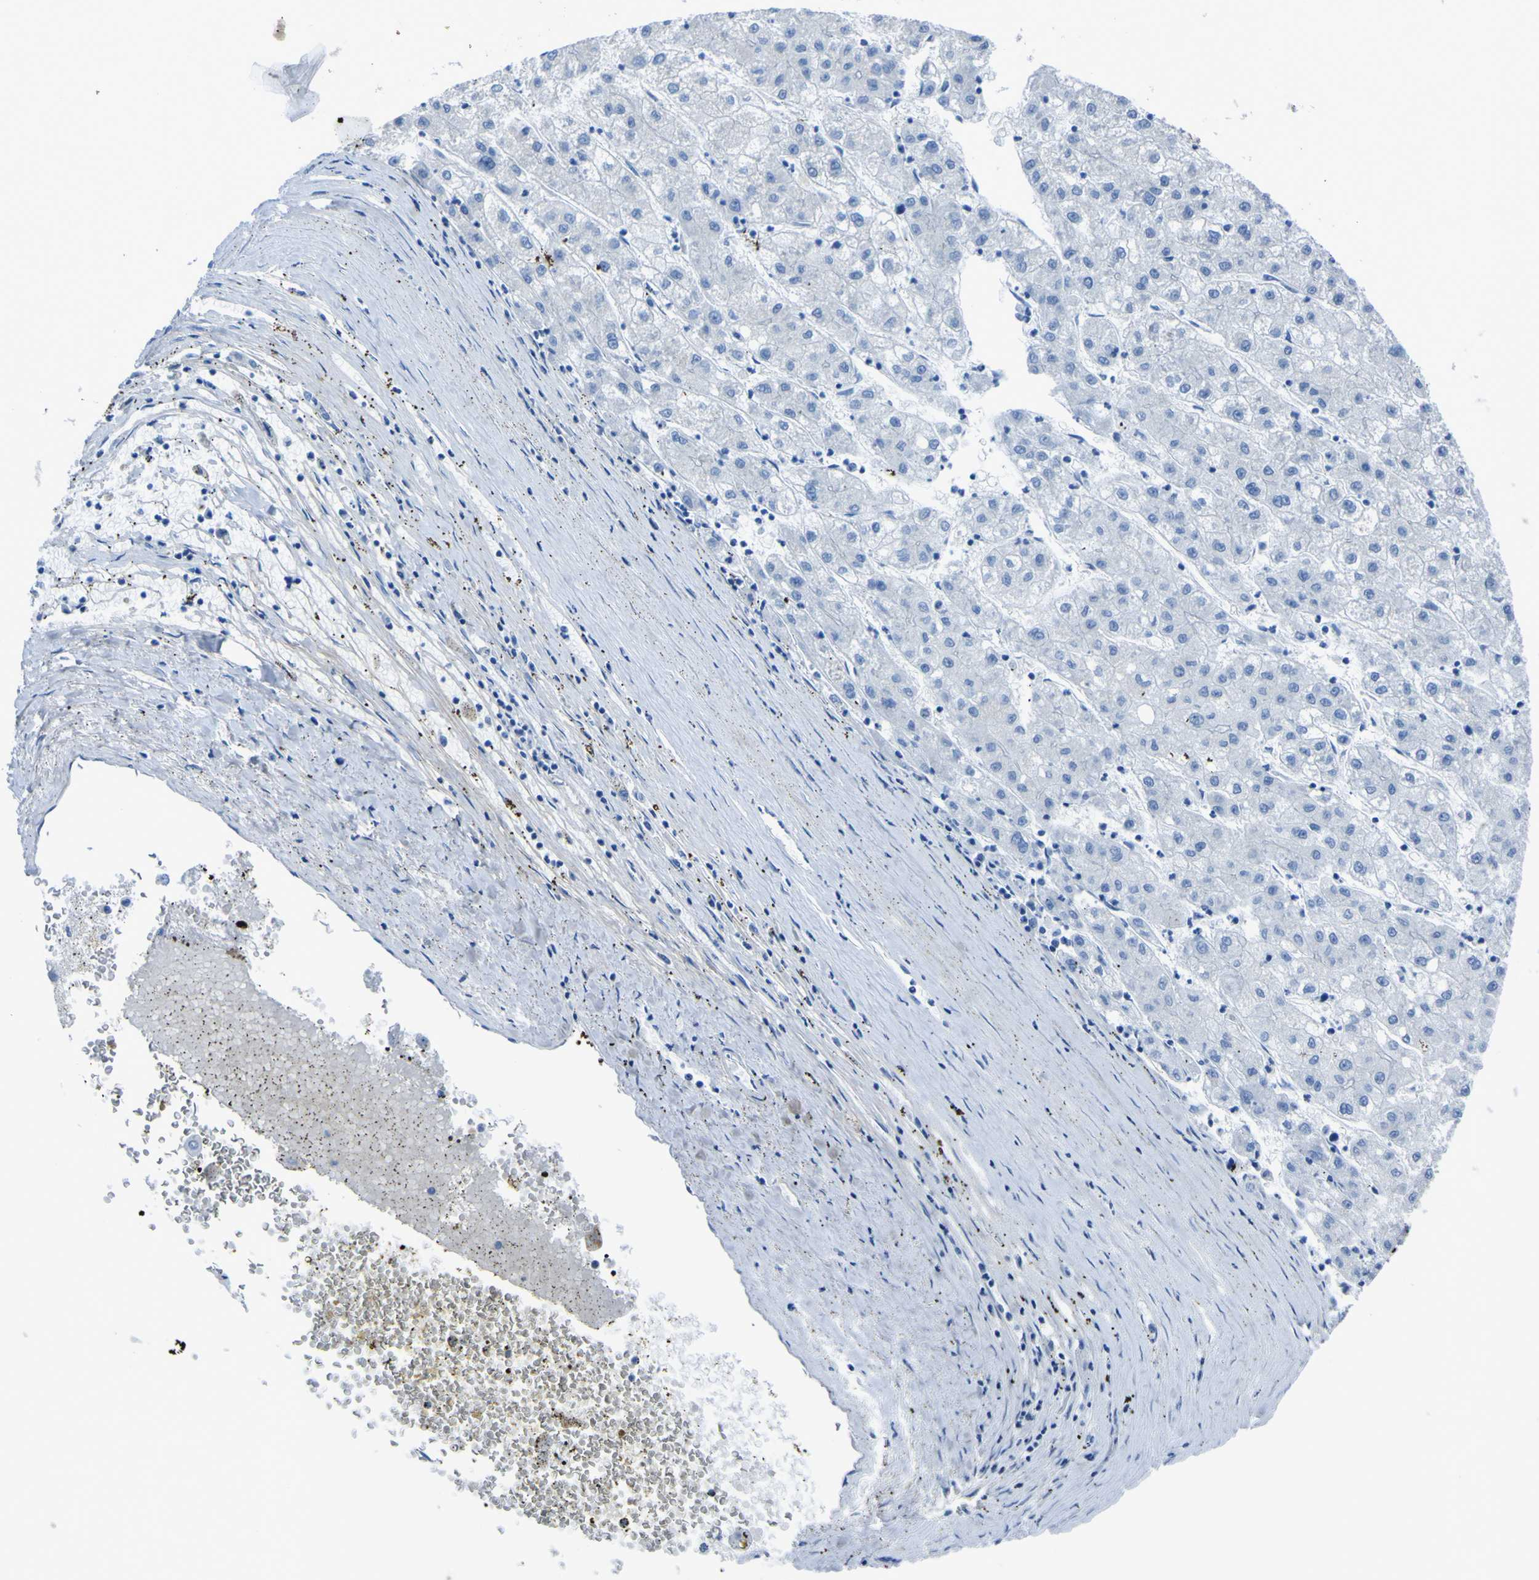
{"staining": {"intensity": "negative", "quantity": "none", "location": "none"}, "tissue": "liver cancer", "cell_type": "Tumor cells", "image_type": "cancer", "snomed": [{"axis": "morphology", "description": "Carcinoma, Hepatocellular, NOS"}, {"axis": "topography", "description": "Liver"}], "caption": "High magnification brightfield microscopy of liver hepatocellular carcinoma stained with DAB (3,3'-diaminobenzidine) (brown) and counterstained with hematoxylin (blue): tumor cells show no significant positivity.", "gene": "LRRN1", "patient": {"sex": "male", "age": 72}}